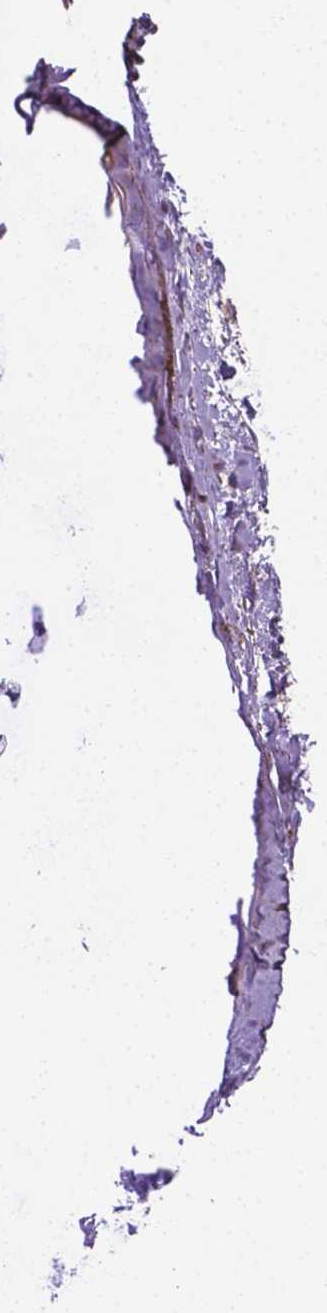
{"staining": {"intensity": "moderate", "quantity": "<25%", "location": "nuclear"}, "tissue": "soft tissue", "cell_type": "Chondrocytes", "image_type": "normal", "snomed": [{"axis": "morphology", "description": "Normal tissue, NOS"}, {"axis": "morphology", "description": "Squamous cell carcinoma, NOS"}, {"axis": "topography", "description": "Cartilage tissue"}, {"axis": "topography", "description": "Bronchus"}, {"axis": "topography", "description": "Lung"}], "caption": "The histopathology image exhibits a brown stain indicating the presence of a protein in the nuclear of chondrocytes in soft tissue. The protein is stained brown, and the nuclei are stained in blue (DAB IHC with brightfield microscopy, high magnification).", "gene": "APOE", "patient": {"sex": "male", "age": 66}}